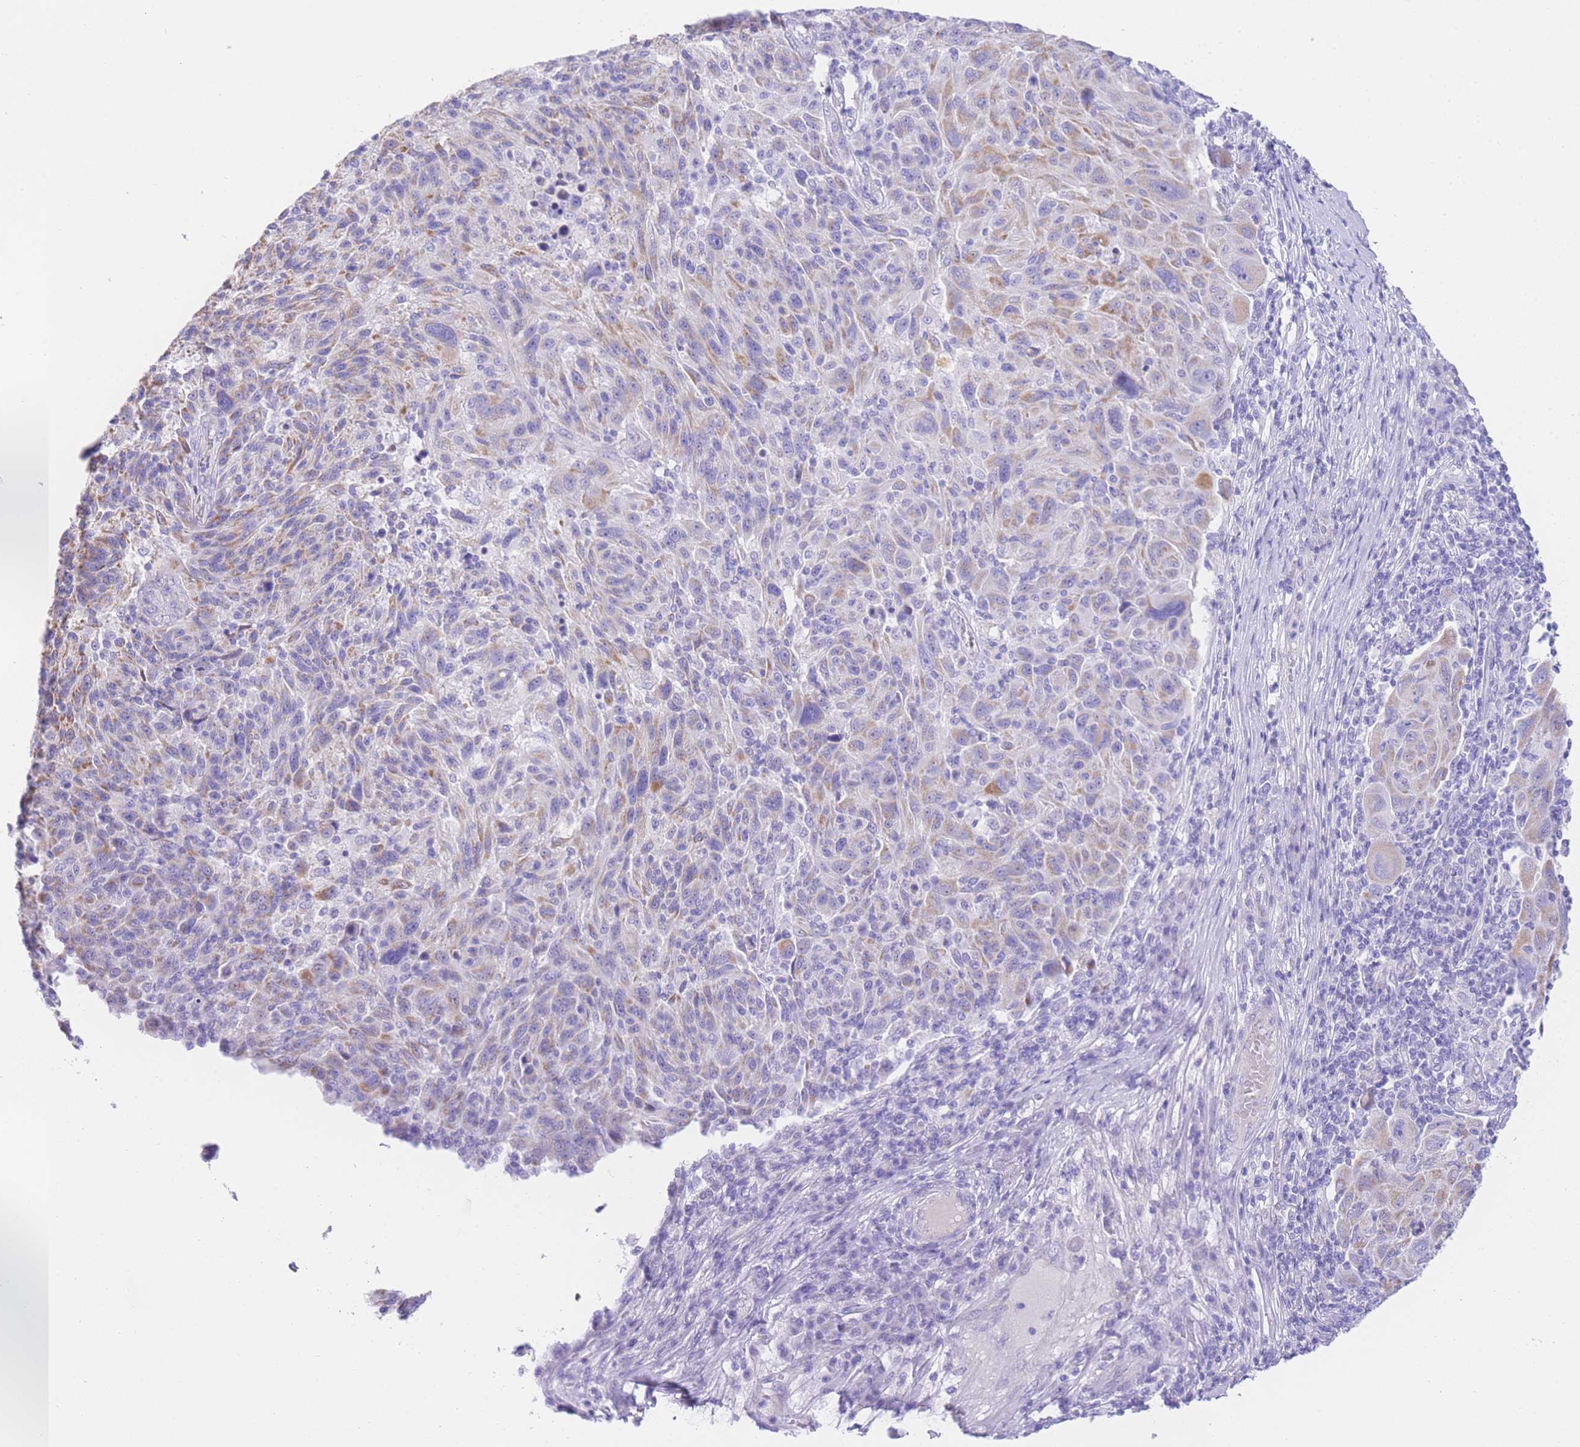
{"staining": {"intensity": "weak", "quantity": "25%-75%", "location": "cytoplasmic/membranous"}, "tissue": "melanoma", "cell_type": "Tumor cells", "image_type": "cancer", "snomed": [{"axis": "morphology", "description": "Malignant melanoma, NOS"}, {"axis": "topography", "description": "Skin"}], "caption": "A brown stain shows weak cytoplasmic/membranous staining of a protein in melanoma tumor cells. Using DAB (brown) and hematoxylin (blue) stains, captured at high magnification using brightfield microscopy.", "gene": "ACSM4", "patient": {"sex": "male", "age": 53}}